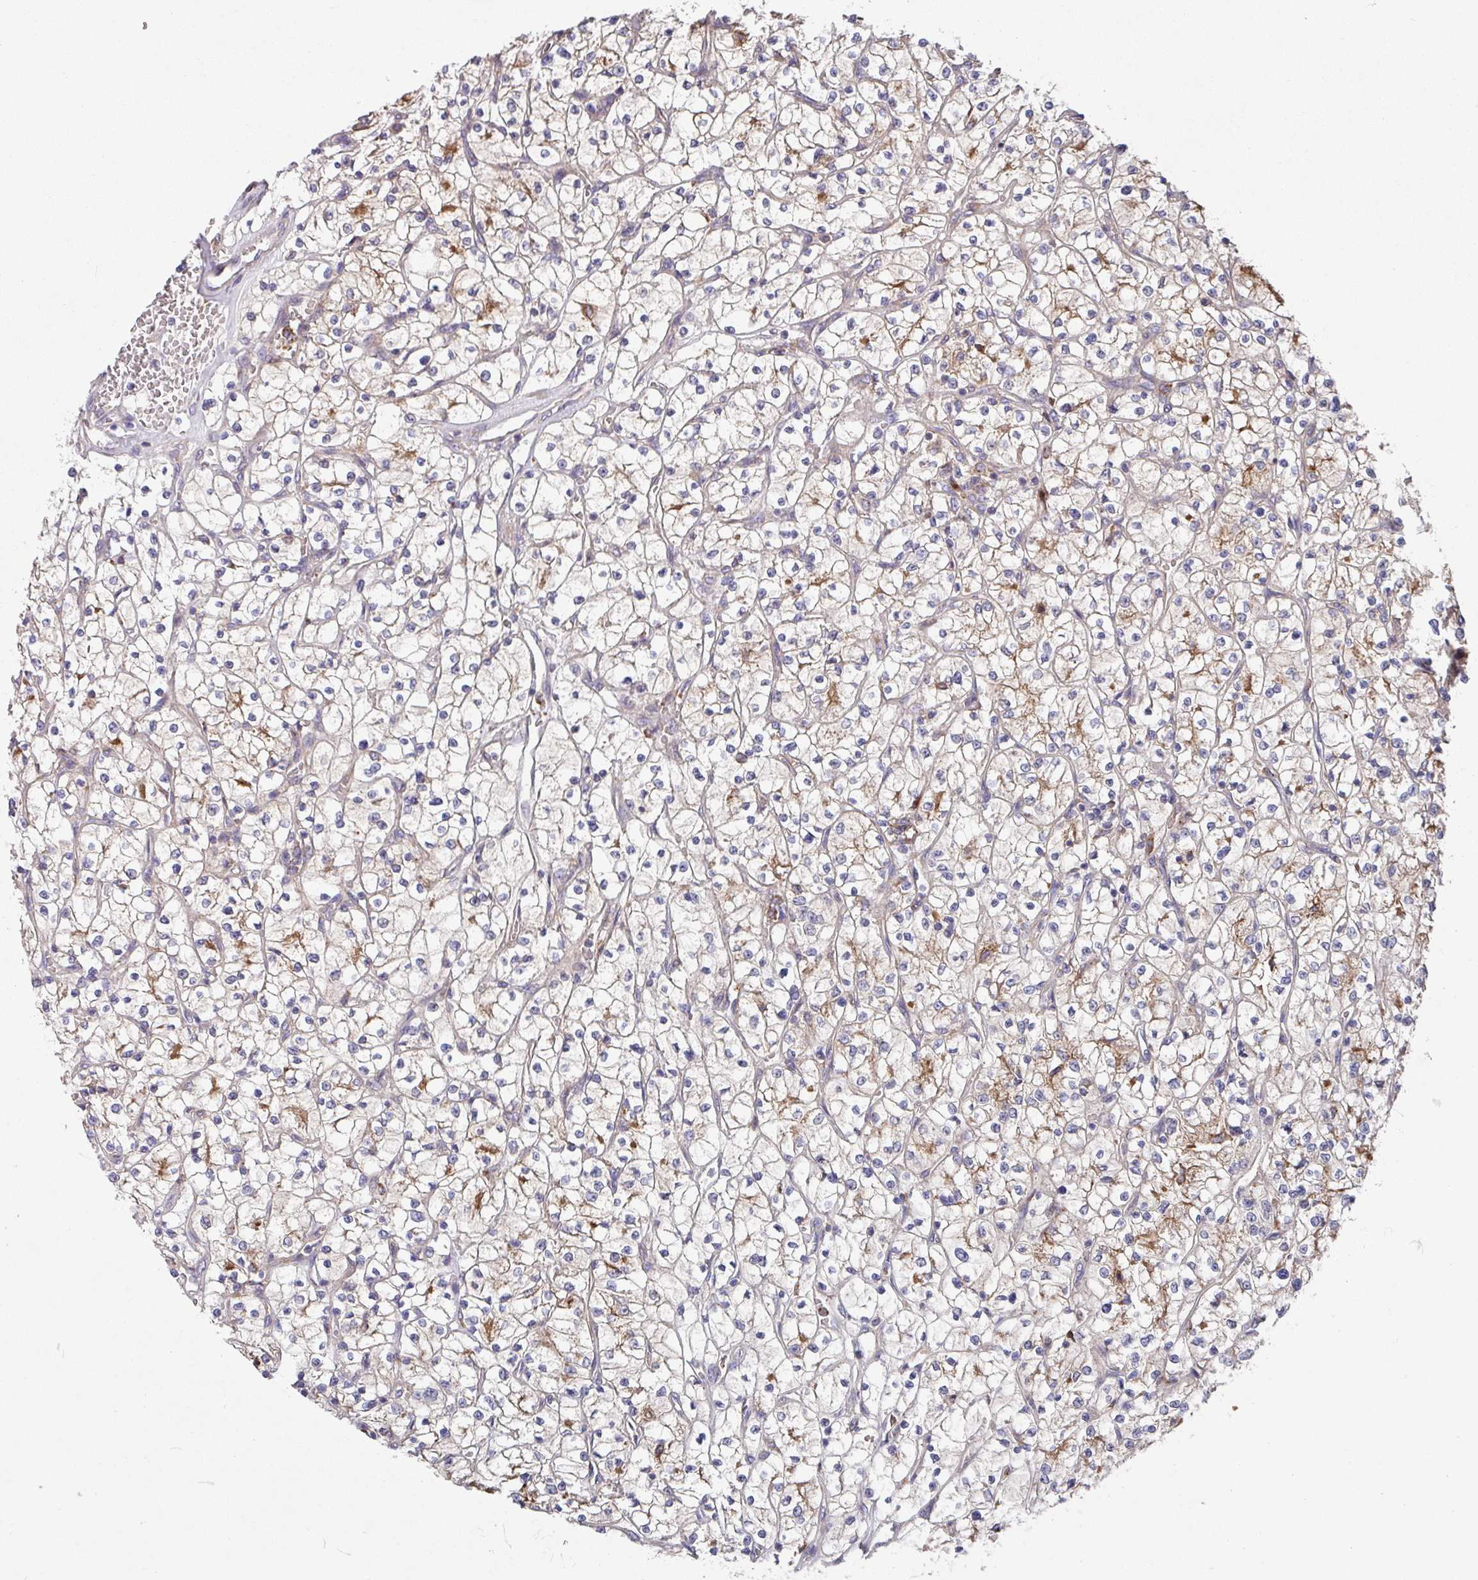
{"staining": {"intensity": "moderate", "quantity": "<25%", "location": "cytoplasmic/membranous"}, "tissue": "renal cancer", "cell_type": "Tumor cells", "image_type": "cancer", "snomed": [{"axis": "morphology", "description": "Adenocarcinoma, NOS"}, {"axis": "topography", "description": "Kidney"}], "caption": "Protein expression analysis of renal adenocarcinoma shows moderate cytoplasmic/membranous expression in approximately <25% of tumor cells. Immunohistochemistry stains the protein in brown and the nuclei are stained blue.", "gene": "TRIM14", "patient": {"sex": "female", "age": 64}}